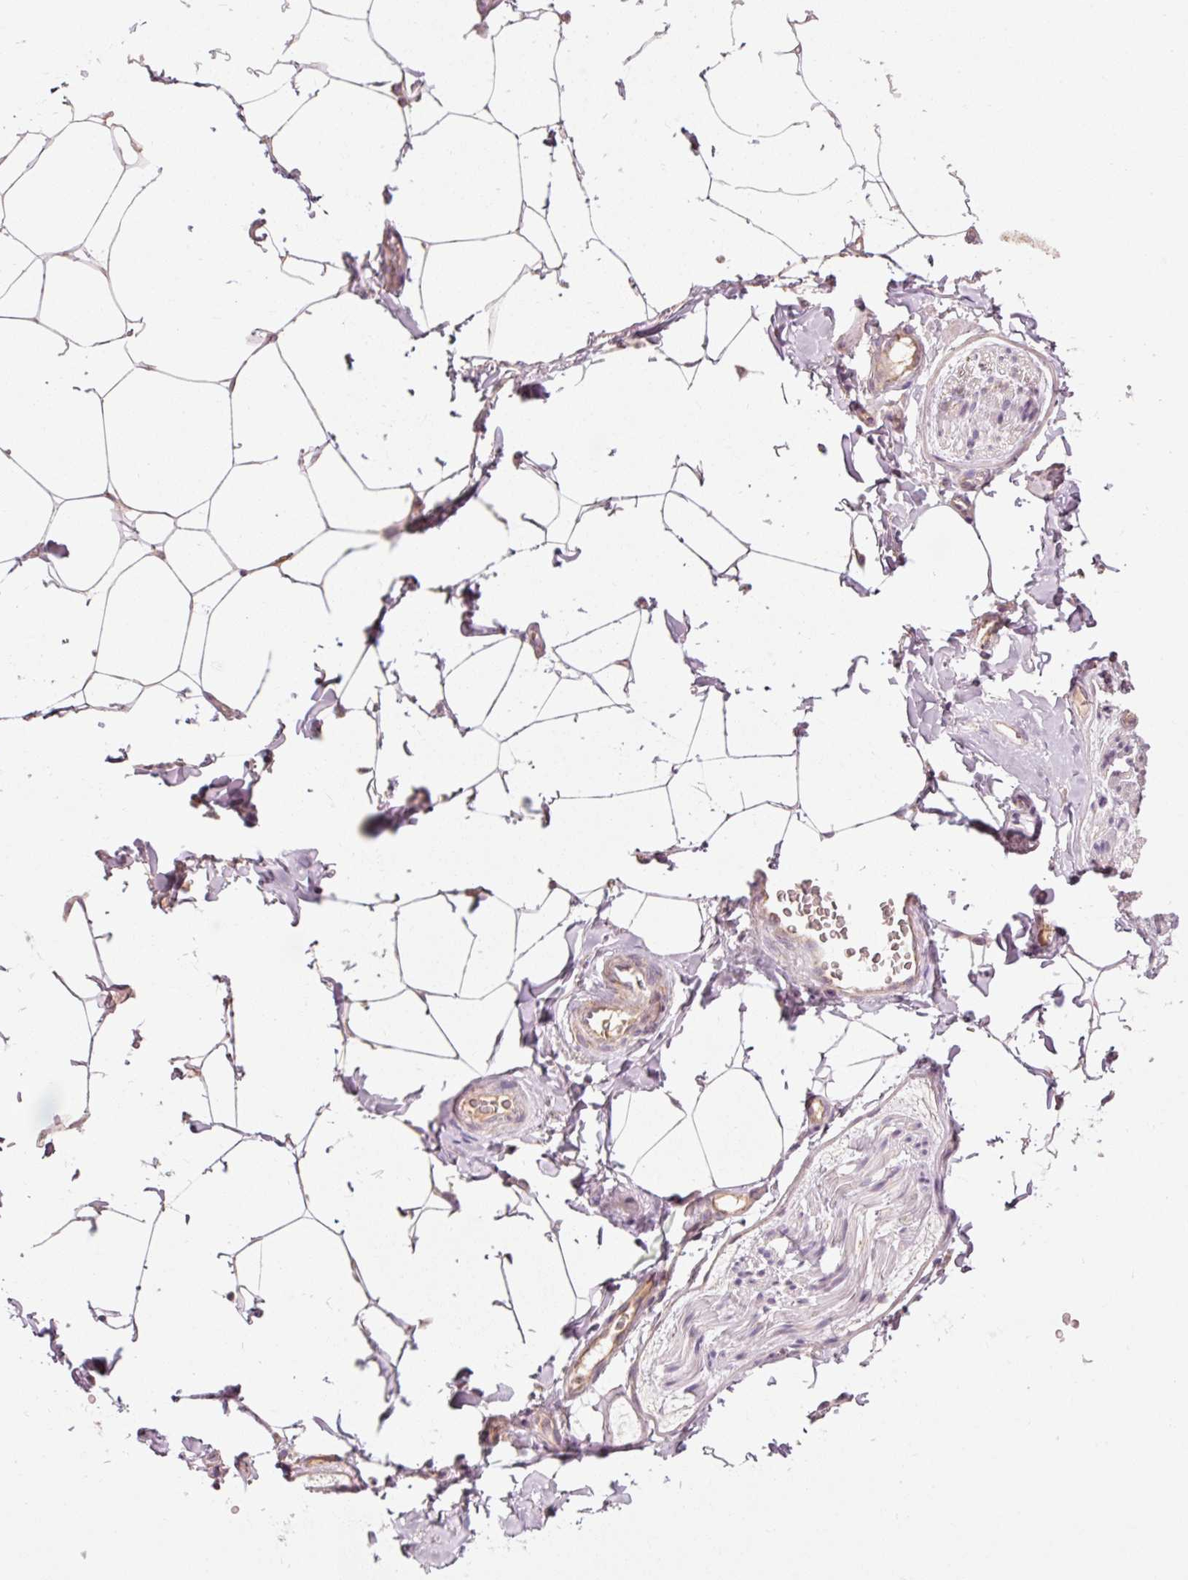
{"staining": {"intensity": "negative", "quantity": "none", "location": "none"}, "tissue": "adipose tissue", "cell_type": "Adipocytes", "image_type": "normal", "snomed": [{"axis": "morphology", "description": "Normal tissue, NOS"}, {"axis": "topography", "description": "Vascular tissue"}, {"axis": "topography", "description": "Peripheral nerve tissue"}], "caption": "A high-resolution photomicrograph shows IHC staining of normal adipose tissue, which reveals no significant positivity in adipocytes.", "gene": "NDUFB4", "patient": {"sex": "male", "age": 41}}